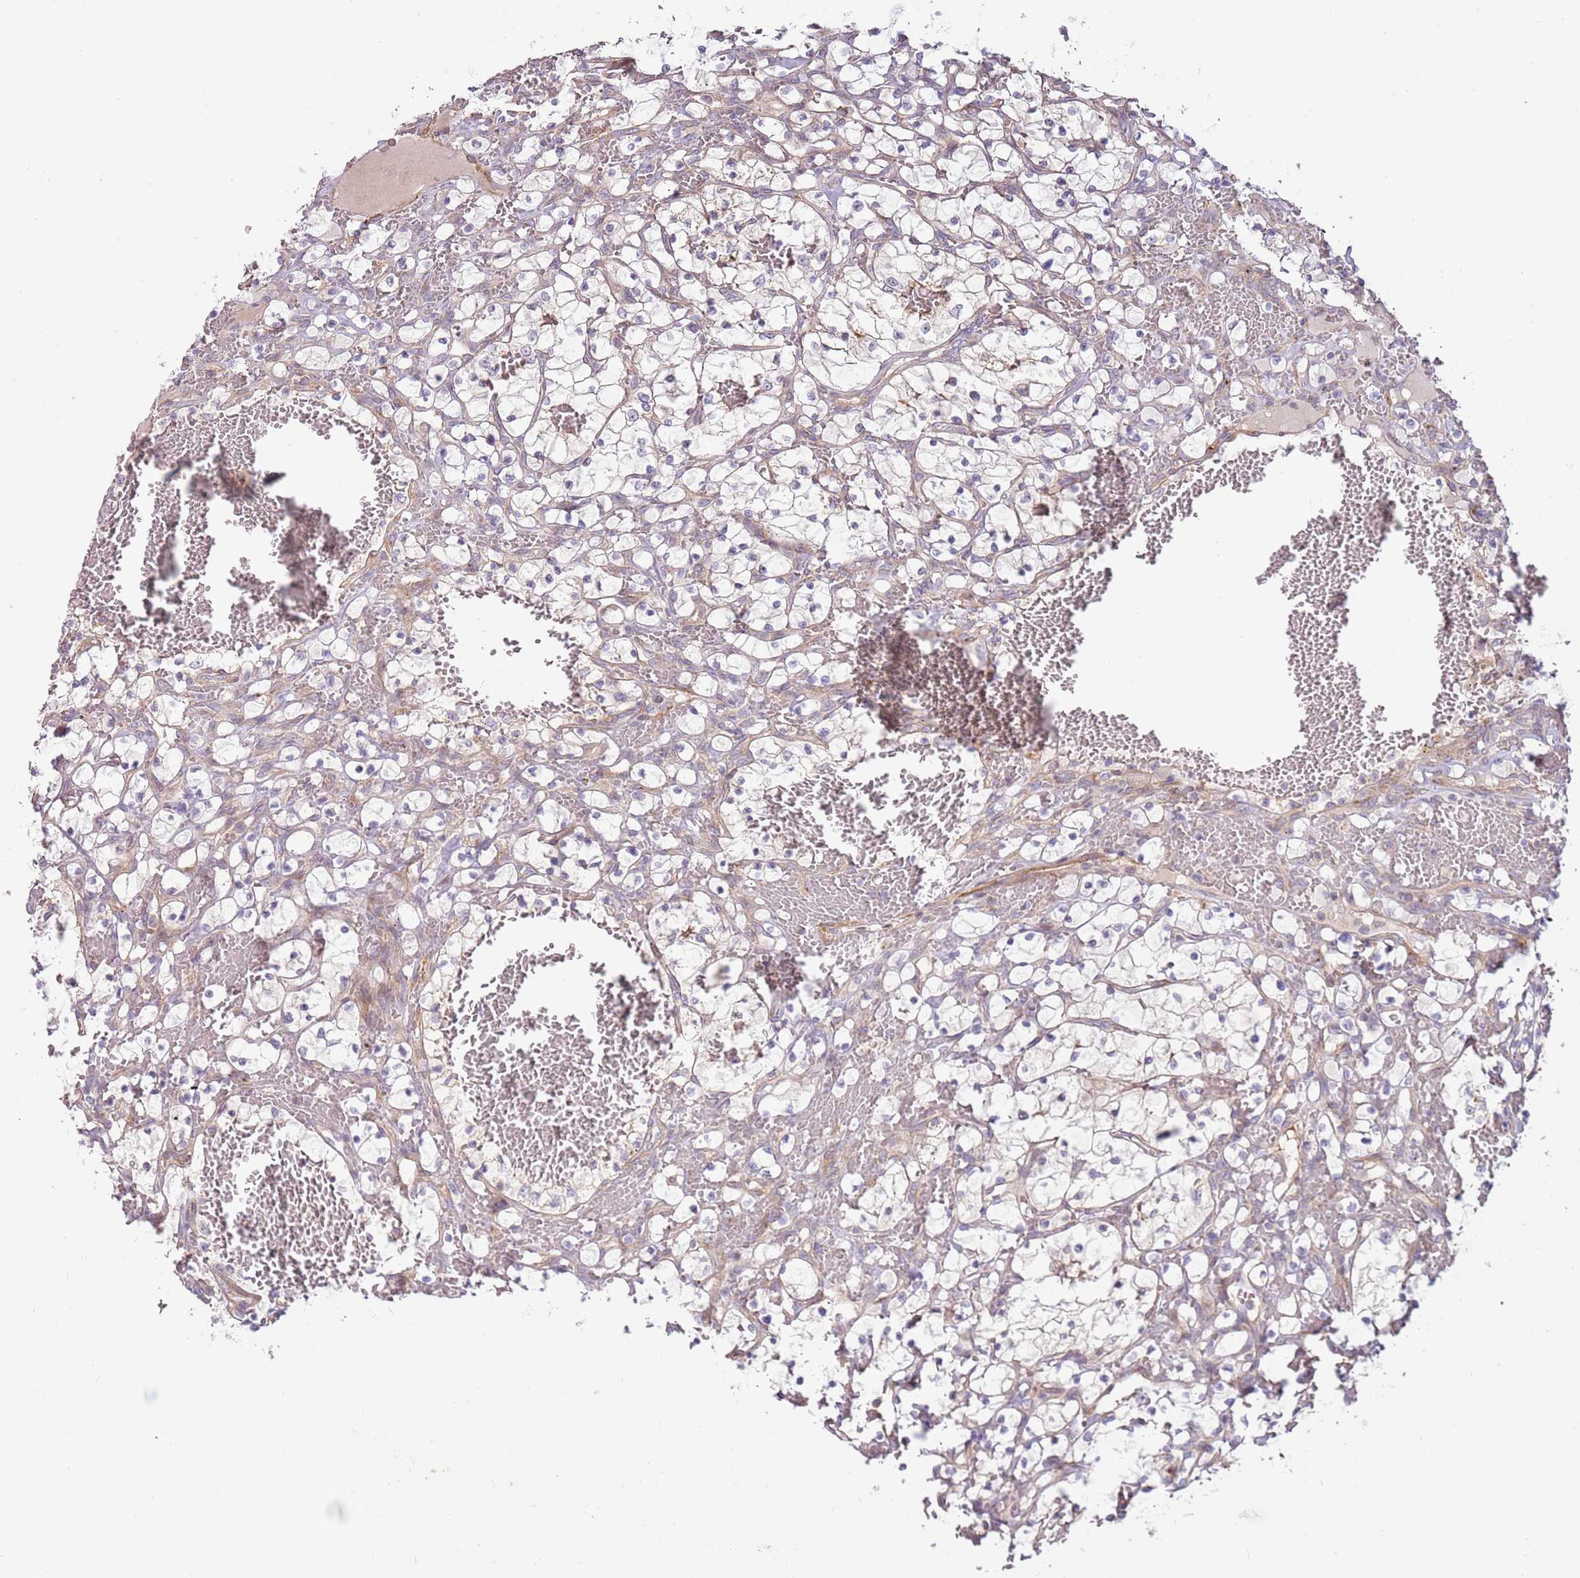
{"staining": {"intensity": "negative", "quantity": "none", "location": "none"}, "tissue": "renal cancer", "cell_type": "Tumor cells", "image_type": "cancer", "snomed": [{"axis": "morphology", "description": "Adenocarcinoma, NOS"}, {"axis": "topography", "description": "Kidney"}], "caption": "A photomicrograph of human adenocarcinoma (renal) is negative for staining in tumor cells. The staining is performed using DAB brown chromogen with nuclei counter-stained in using hematoxylin.", "gene": "RNF128", "patient": {"sex": "female", "age": 69}}